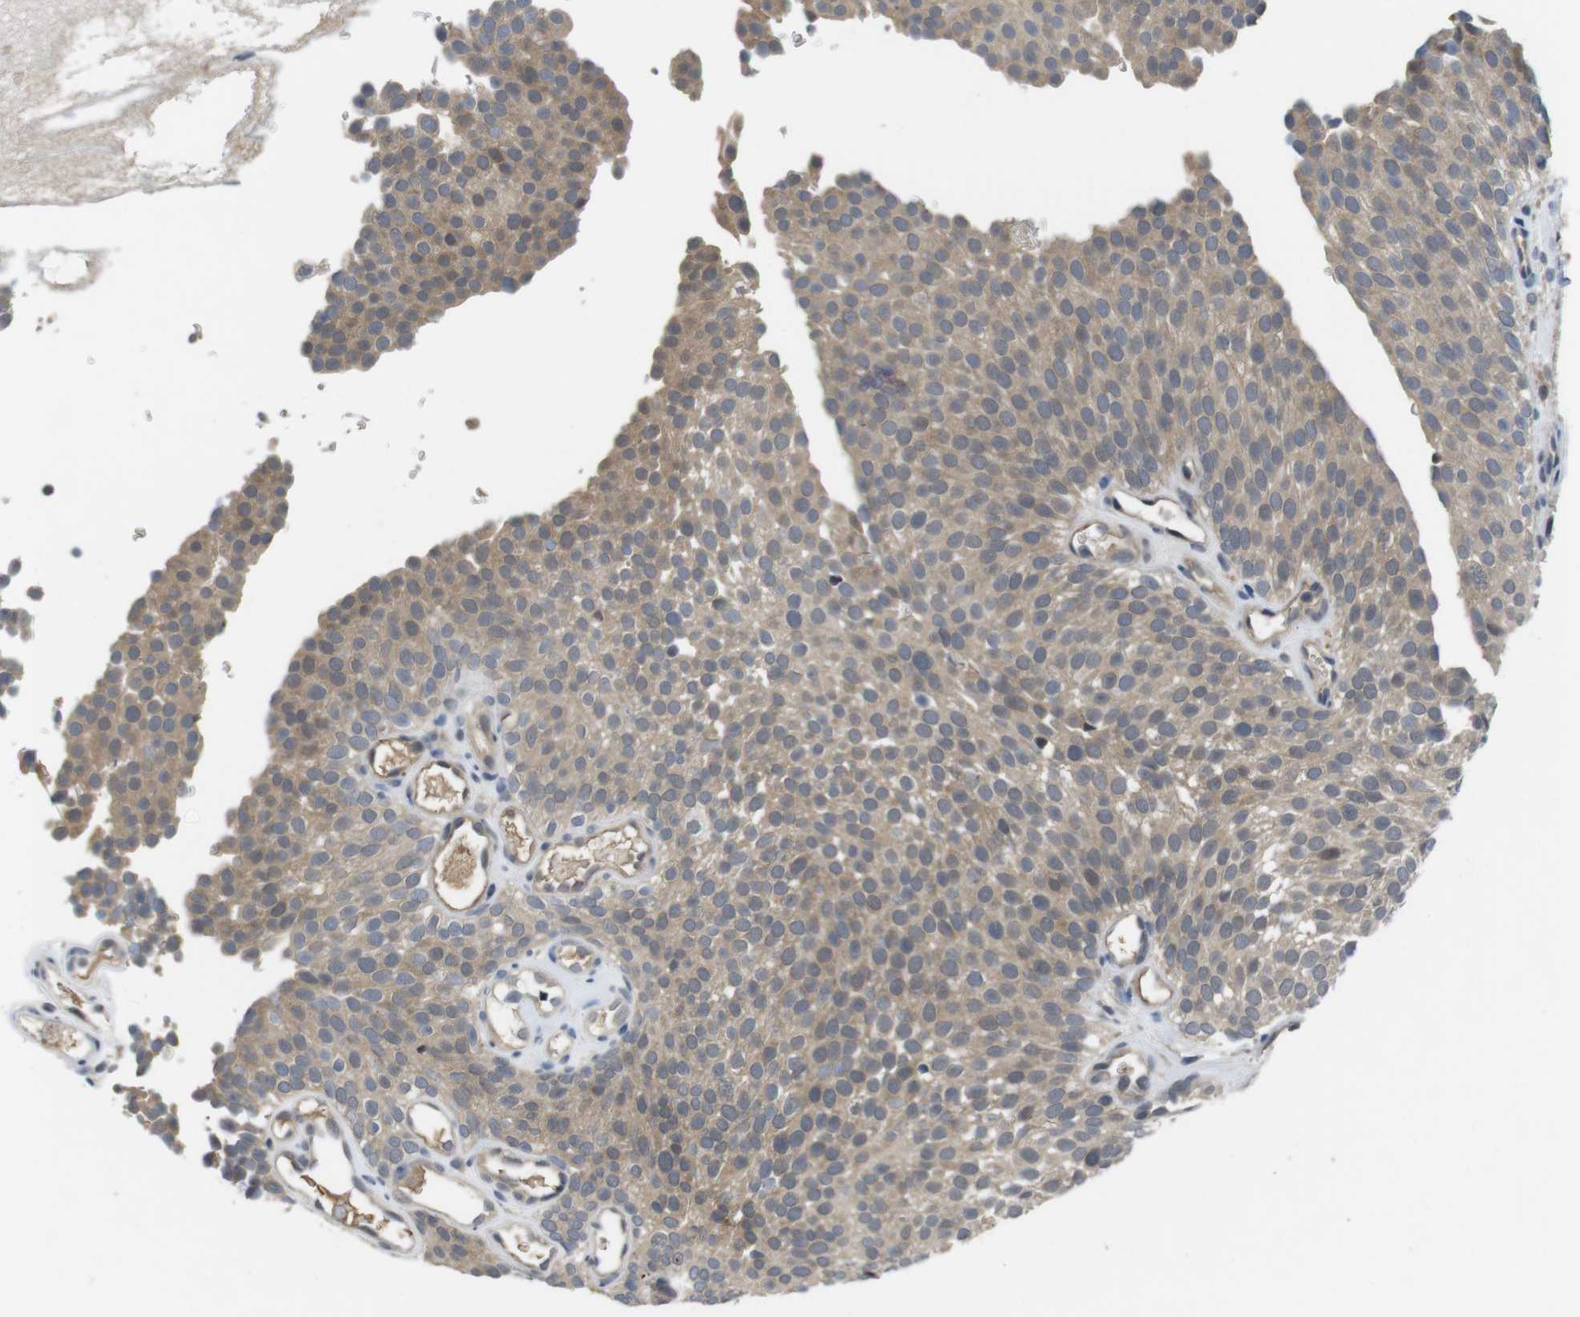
{"staining": {"intensity": "weak", "quantity": ">75%", "location": "cytoplasmic/membranous"}, "tissue": "urothelial cancer", "cell_type": "Tumor cells", "image_type": "cancer", "snomed": [{"axis": "morphology", "description": "Urothelial carcinoma, Low grade"}, {"axis": "topography", "description": "Urinary bladder"}], "caption": "A high-resolution histopathology image shows immunohistochemistry (IHC) staining of urothelial carcinoma (low-grade), which exhibits weak cytoplasmic/membranous staining in approximately >75% of tumor cells. (DAB IHC with brightfield microscopy, high magnification).", "gene": "FADD", "patient": {"sex": "male", "age": 78}}